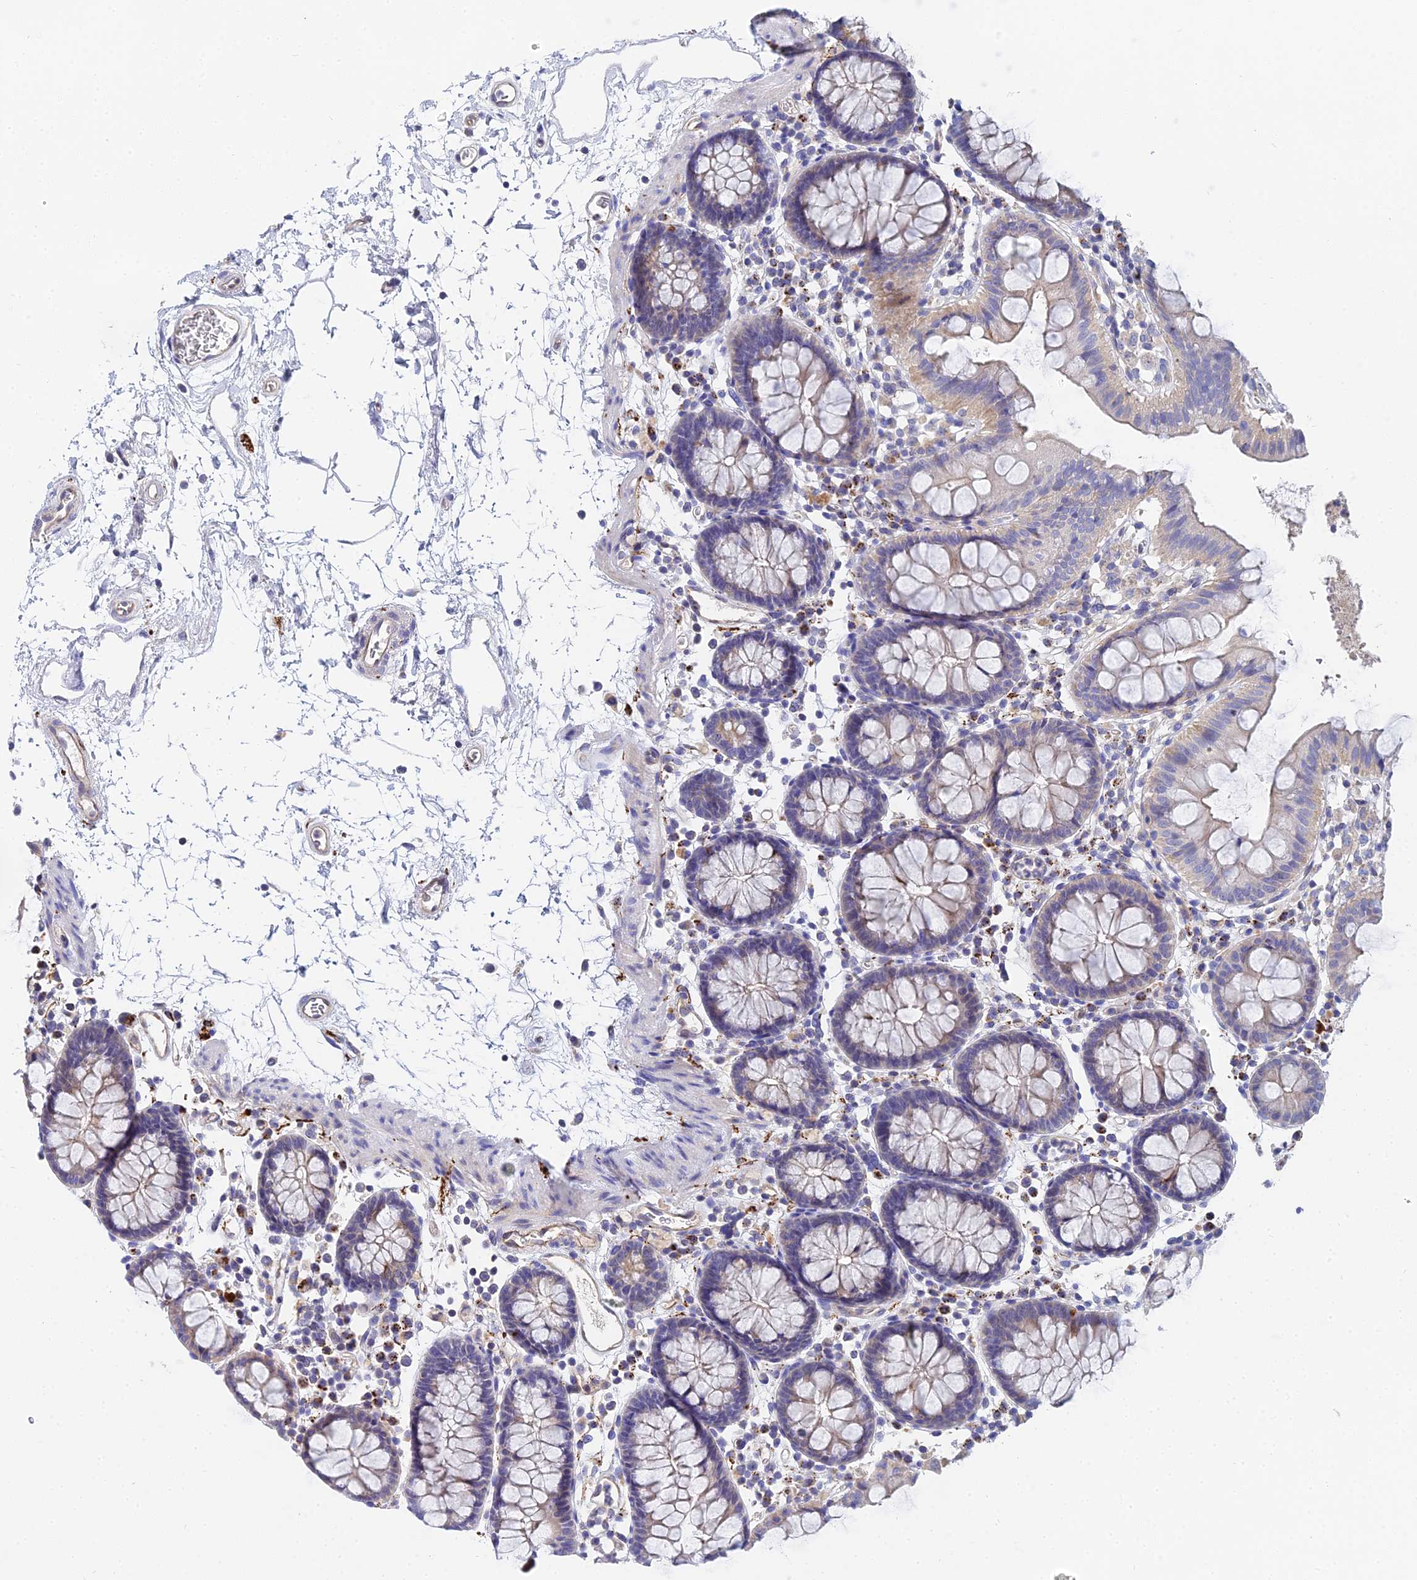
{"staining": {"intensity": "weak", "quantity": "<25%", "location": "cytoplasmic/membranous"}, "tissue": "colon", "cell_type": "Endothelial cells", "image_type": "normal", "snomed": [{"axis": "morphology", "description": "Normal tissue, NOS"}, {"axis": "topography", "description": "Colon"}], "caption": "Immunohistochemical staining of benign colon reveals no significant expression in endothelial cells.", "gene": "APOBEC3H", "patient": {"sex": "male", "age": 75}}